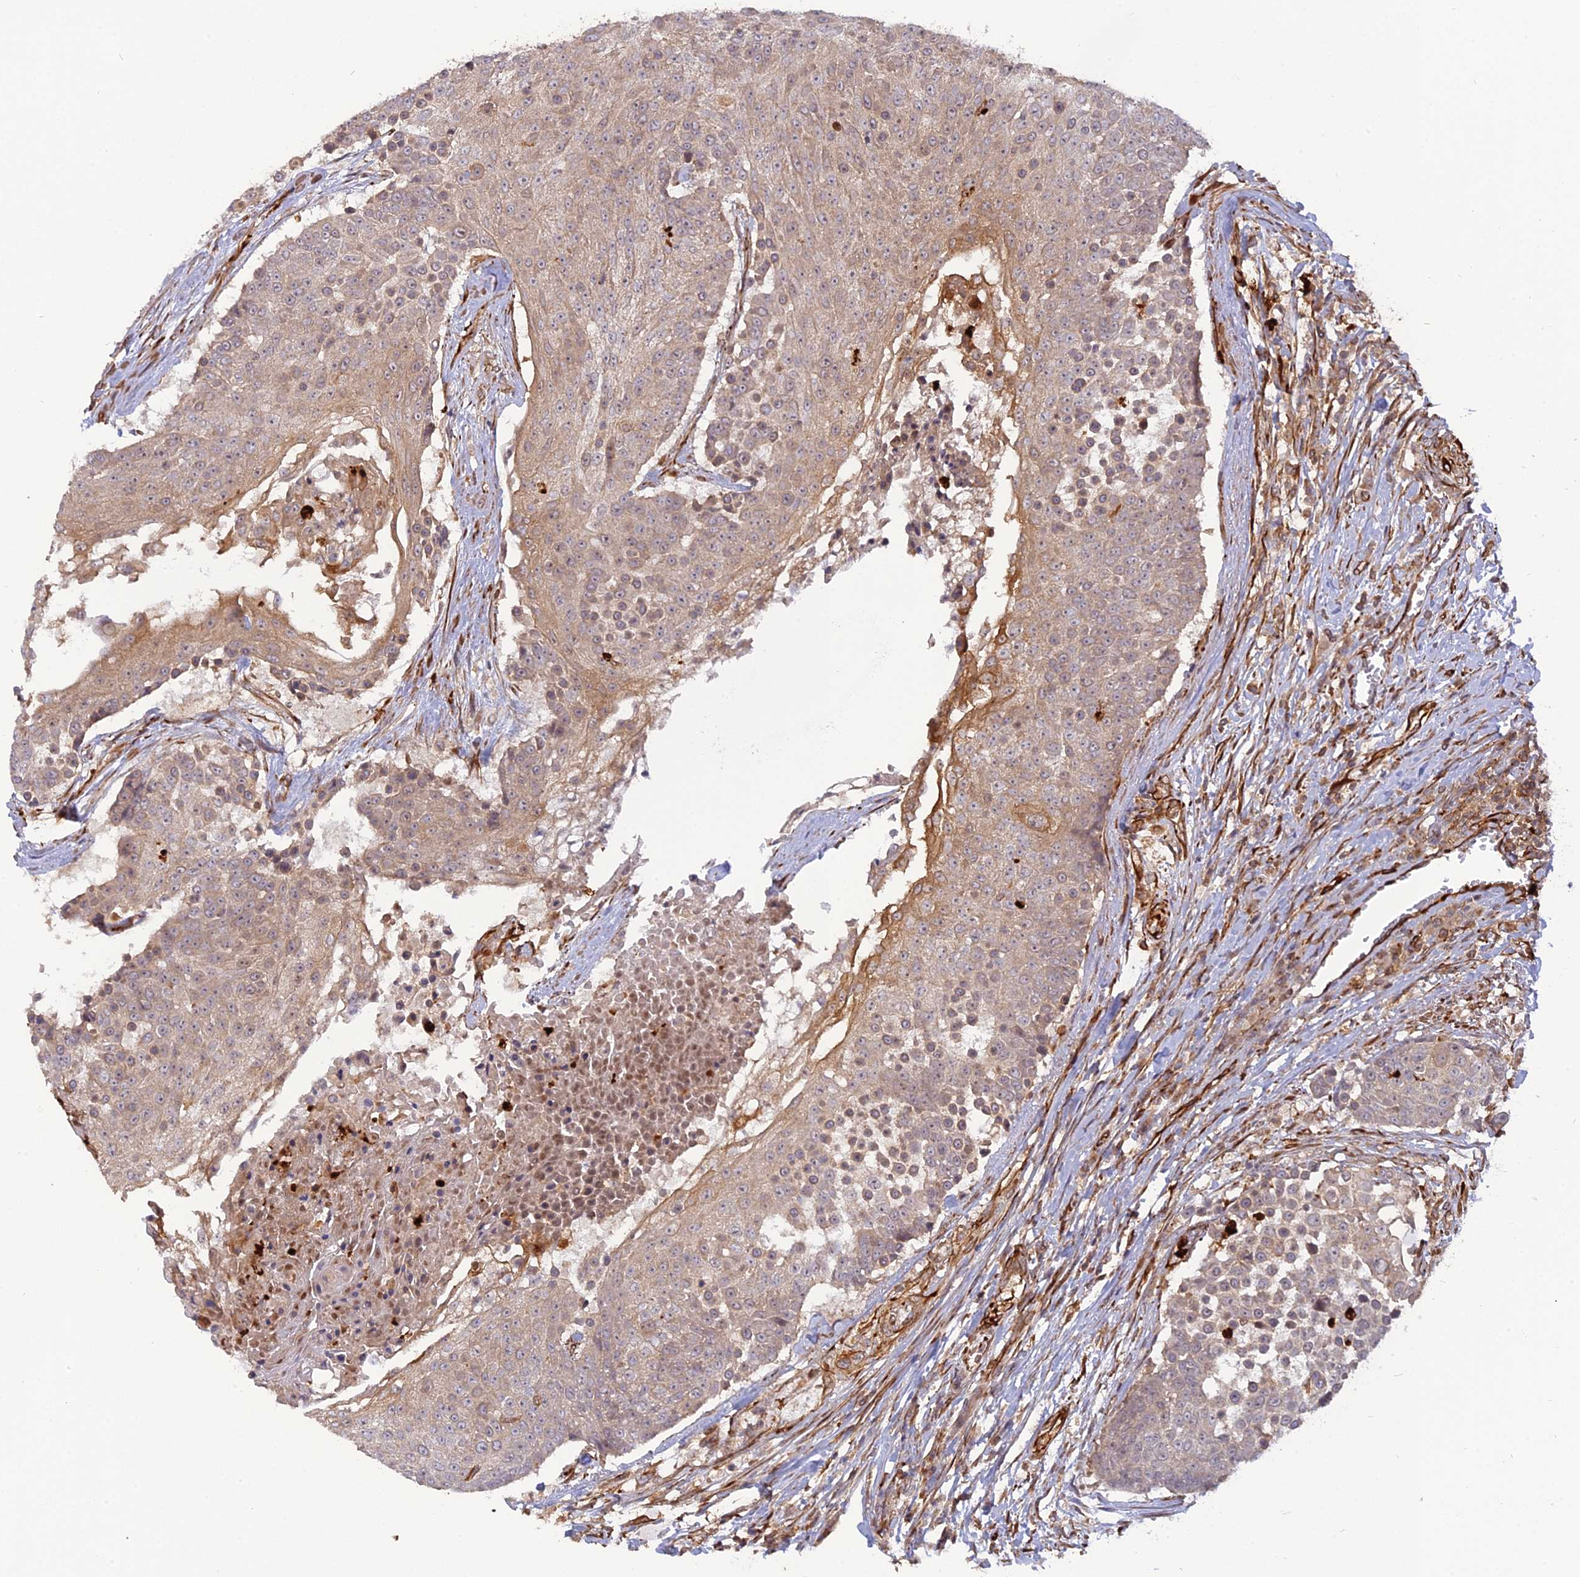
{"staining": {"intensity": "weak", "quantity": "25%-75%", "location": "cytoplasmic/membranous"}, "tissue": "urothelial cancer", "cell_type": "Tumor cells", "image_type": "cancer", "snomed": [{"axis": "morphology", "description": "Urothelial carcinoma, High grade"}, {"axis": "topography", "description": "Urinary bladder"}], "caption": "Protein positivity by immunohistochemistry demonstrates weak cytoplasmic/membranous positivity in about 25%-75% of tumor cells in high-grade urothelial carcinoma.", "gene": "PHLDB3", "patient": {"sex": "female", "age": 63}}